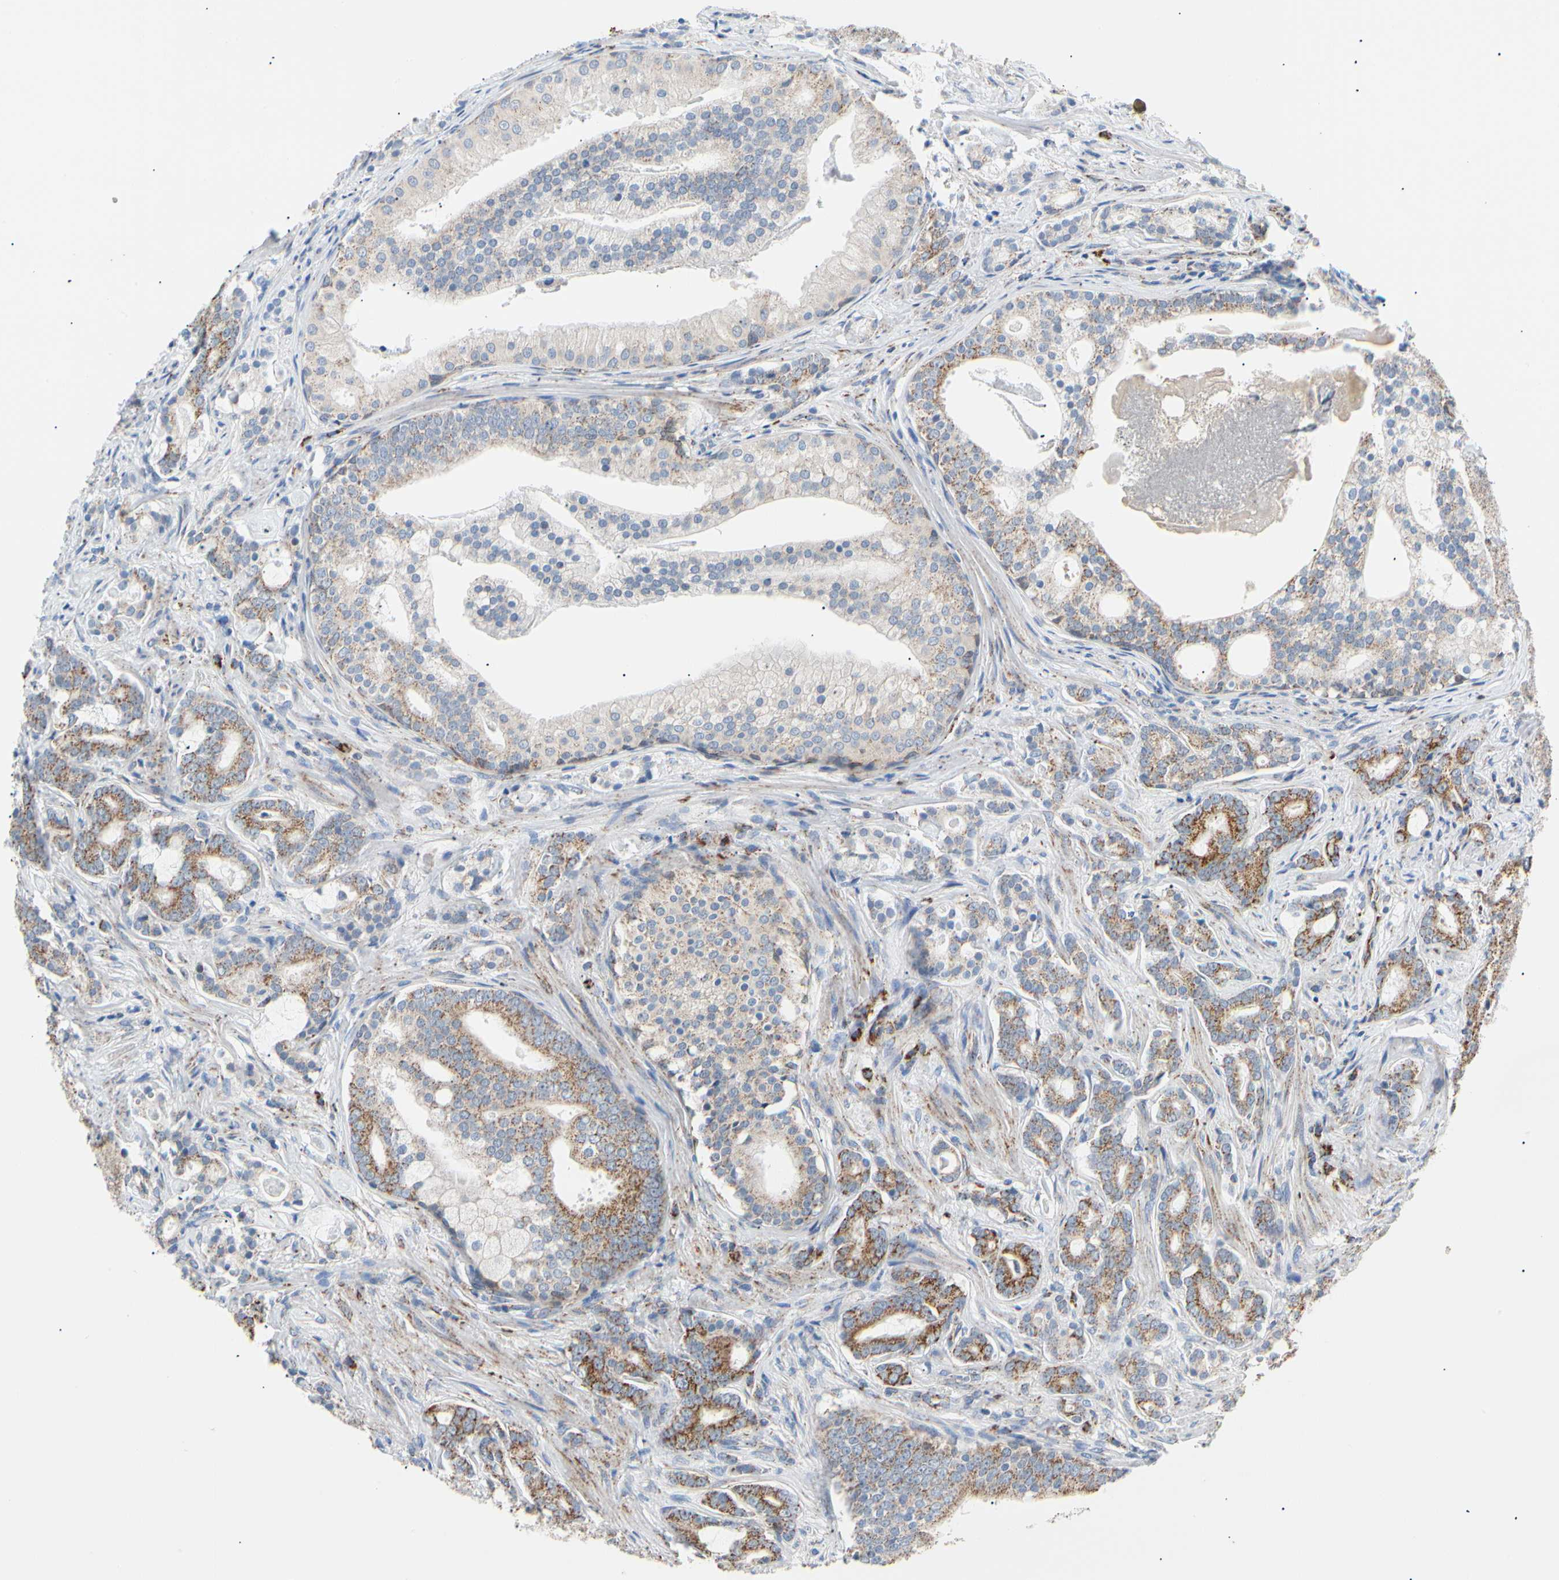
{"staining": {"intensity": "strong", "quantity": "25%-75%", "location": "cytoplasmic/membranous"}, "tissue": "prostate cancer", "cell_type": "Tumor cells", "image_type": "cancer", "snomed": [{"axis": "morphology", "description": "Adenocarcinoma, Low grade"}, {"axis": "topography", "description": "Prostate"}], "caption": "Immunohistochemical staining of prostate adenocarcinoma (low-grade) reveals strong cytoplasmic/membranous protein positivity in approximately 25%-75% of tumor cells.", "gene": "ACAT1", "patient": {"sex": "male", "age": 58}}